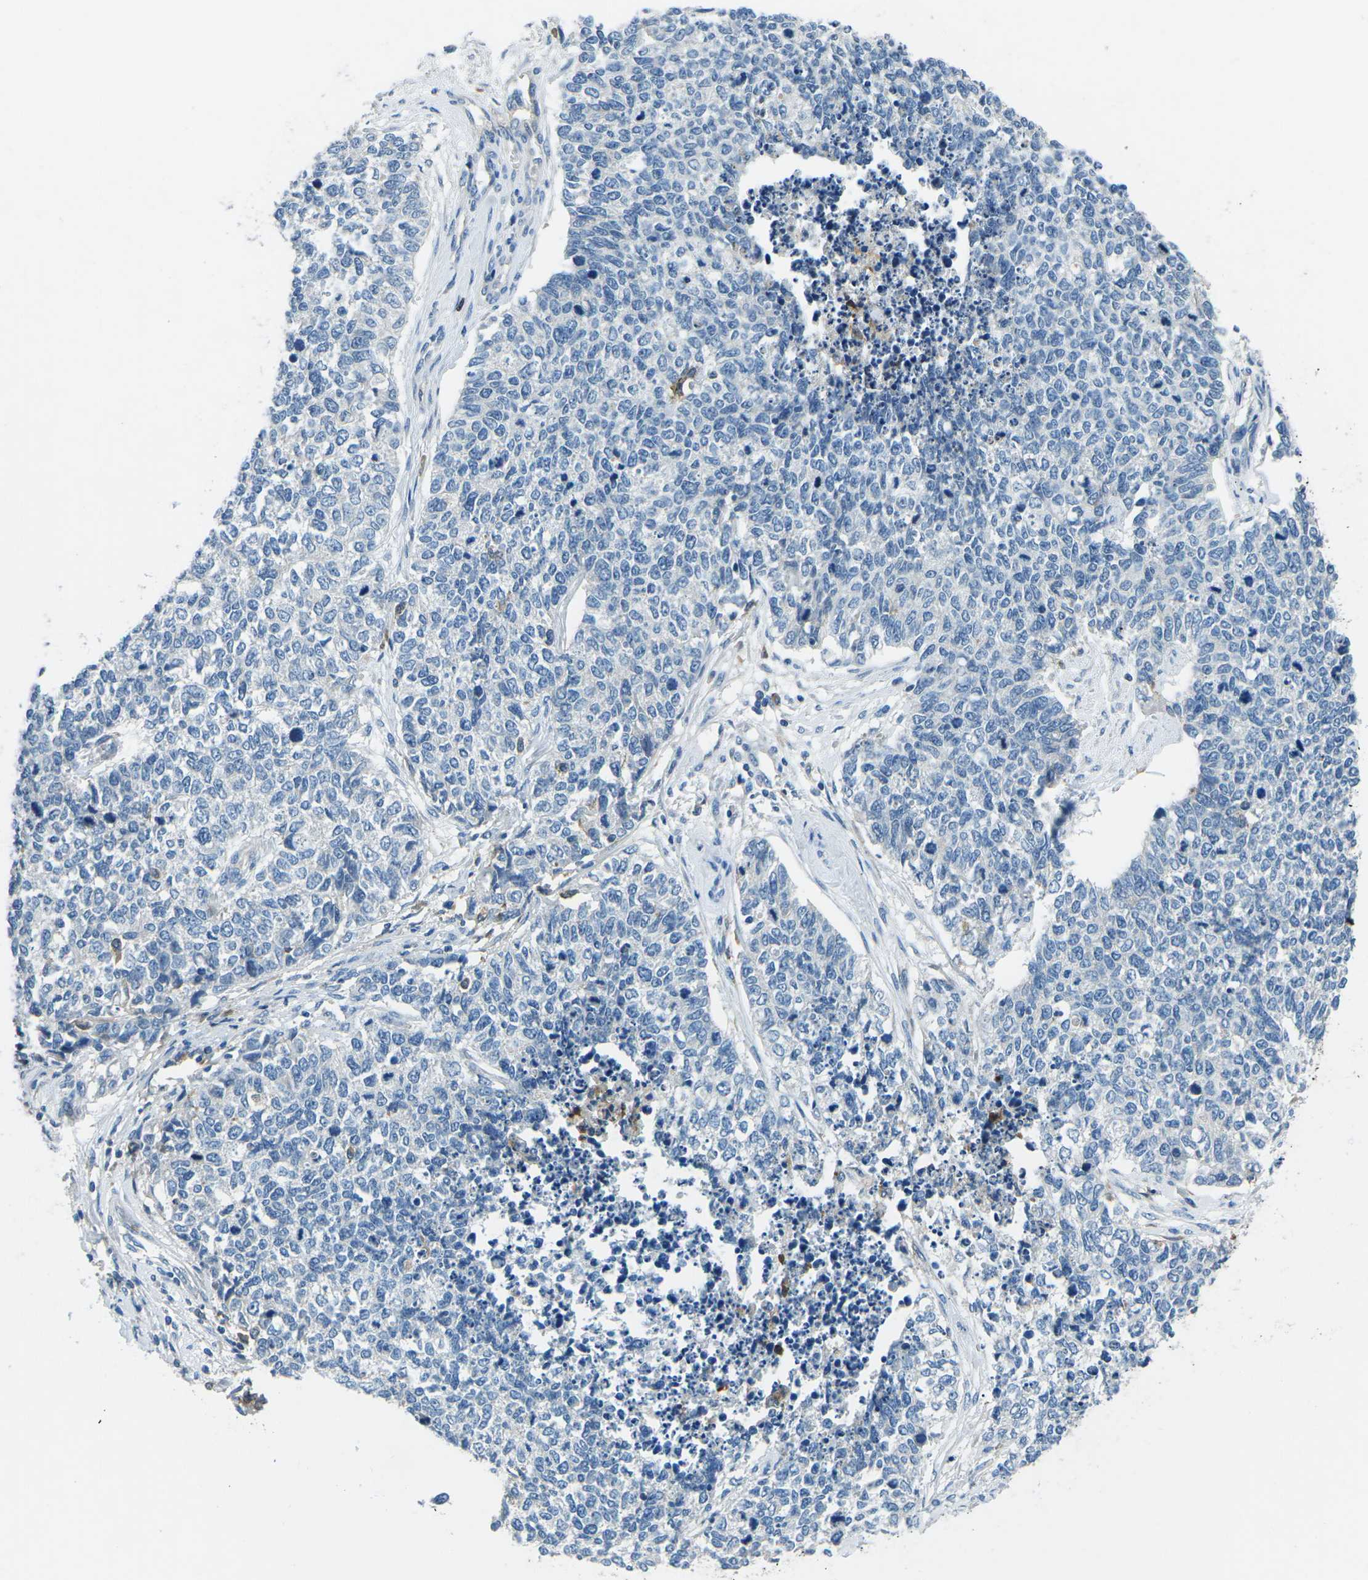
{"staining": {"intensity": "negative", "quantity": "none", "location": "none"}, "tissue": "cervical cancer", "cell_type": "Tumor cells", "image_type": "cancer", "snomed": [{"axis": "morphology", "description": "Squamous cell carcinoma, NOS"}, {"axis": "topography", "description": "Cervix"}], "caption": "Tumor cells show no significant protein positivity in cervical cancer (squamous cell carcinoma).", "gene": "CD1D", "patient": {"sex": "female", "age": 63}}